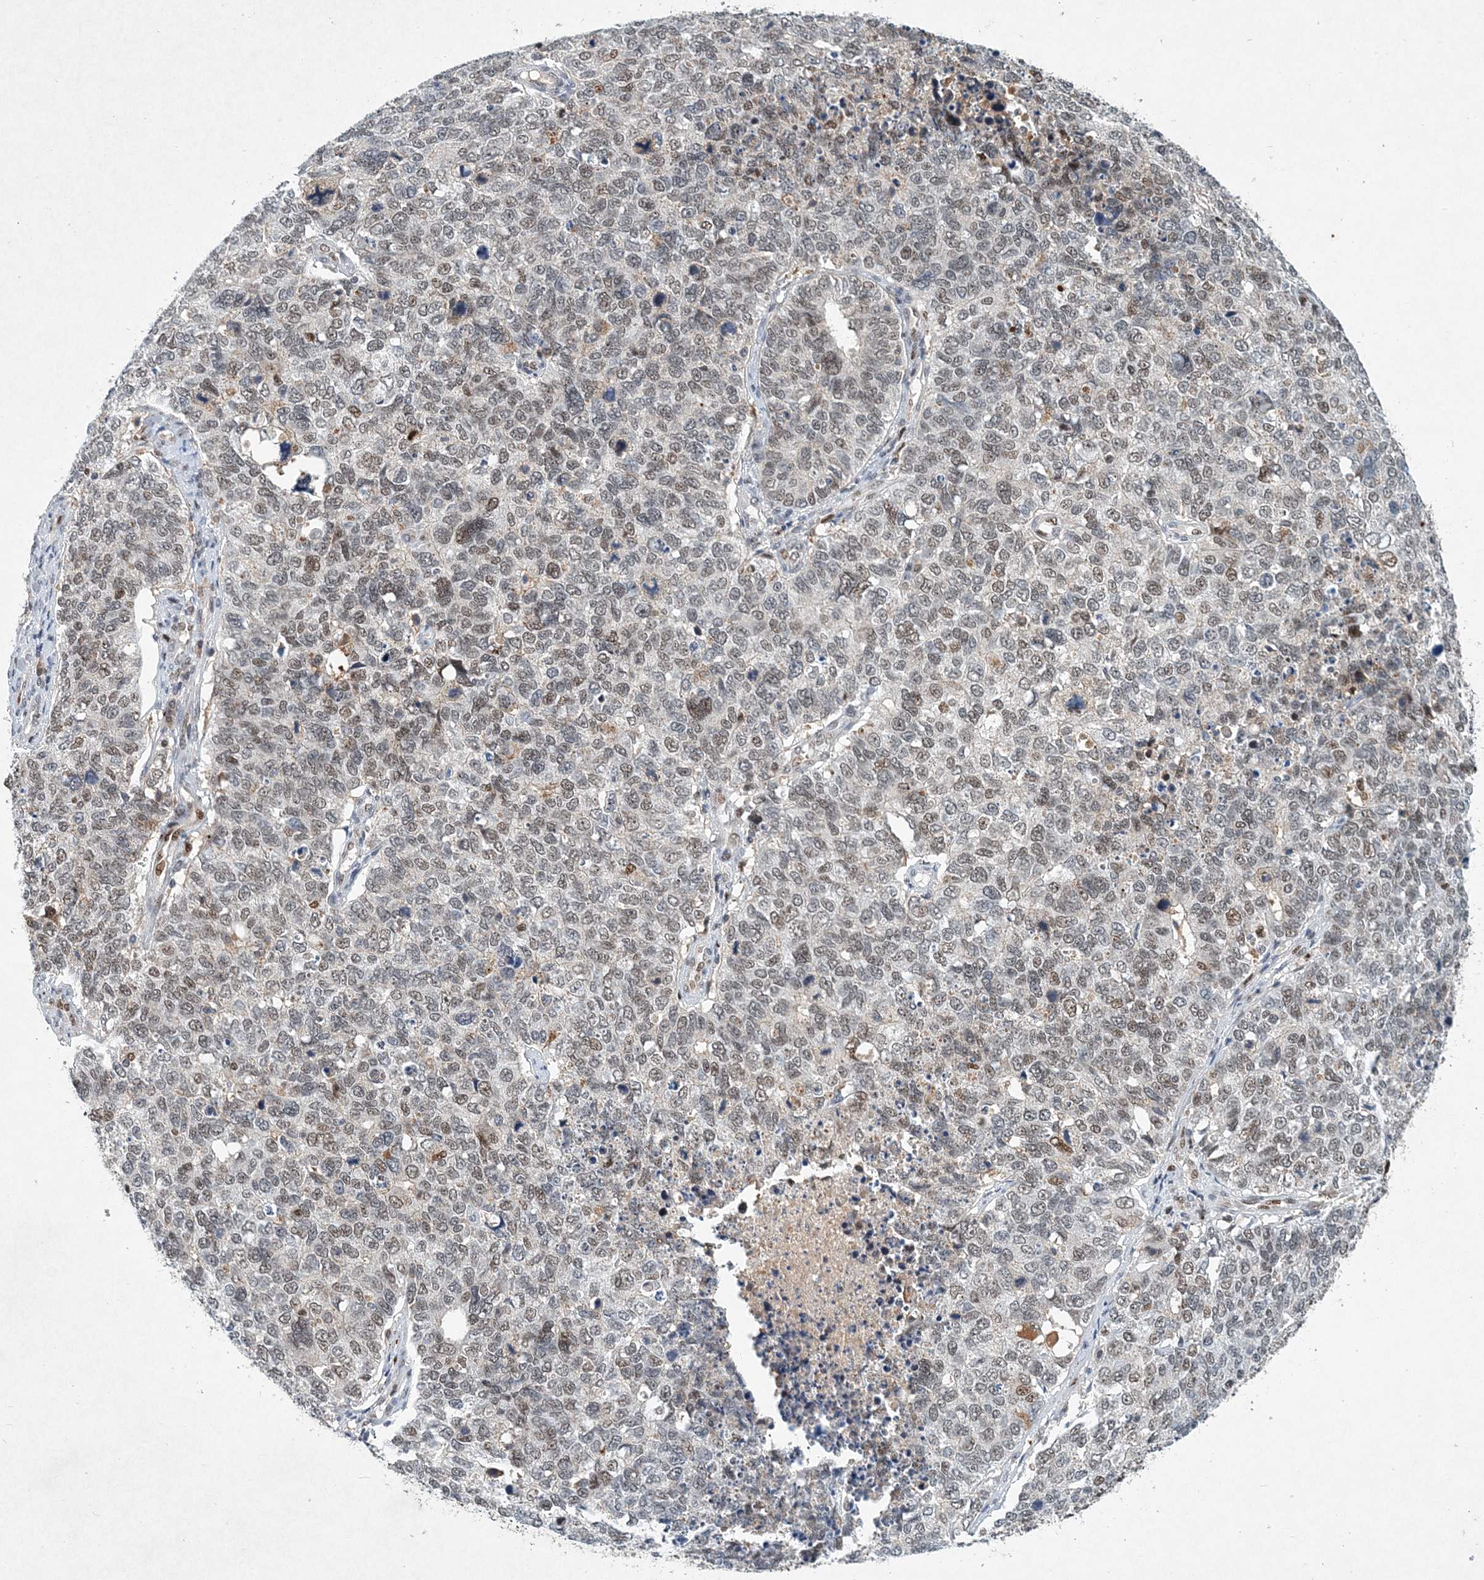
{"staining": {"intensity": "weak", "quantity": "25%-75%", "location": "nuclear"}, "tissue": "cervical cancer", "cell_type": "Tumor cells", "image_type": "cancer", "snomed": [{"axis": "morphology", "description": "Squamous cell carcinoma, NOS"}, {"axis": "topography", "description": "Cervix"}], "caption": "The photomicrograph displays staining of cervical squamous cell carcinoma, revealing weak nuclear protein positivity (brown color) within tumor cells.", "gene": "KPNA4", "patient": {"sex": "female", "age": 63}}